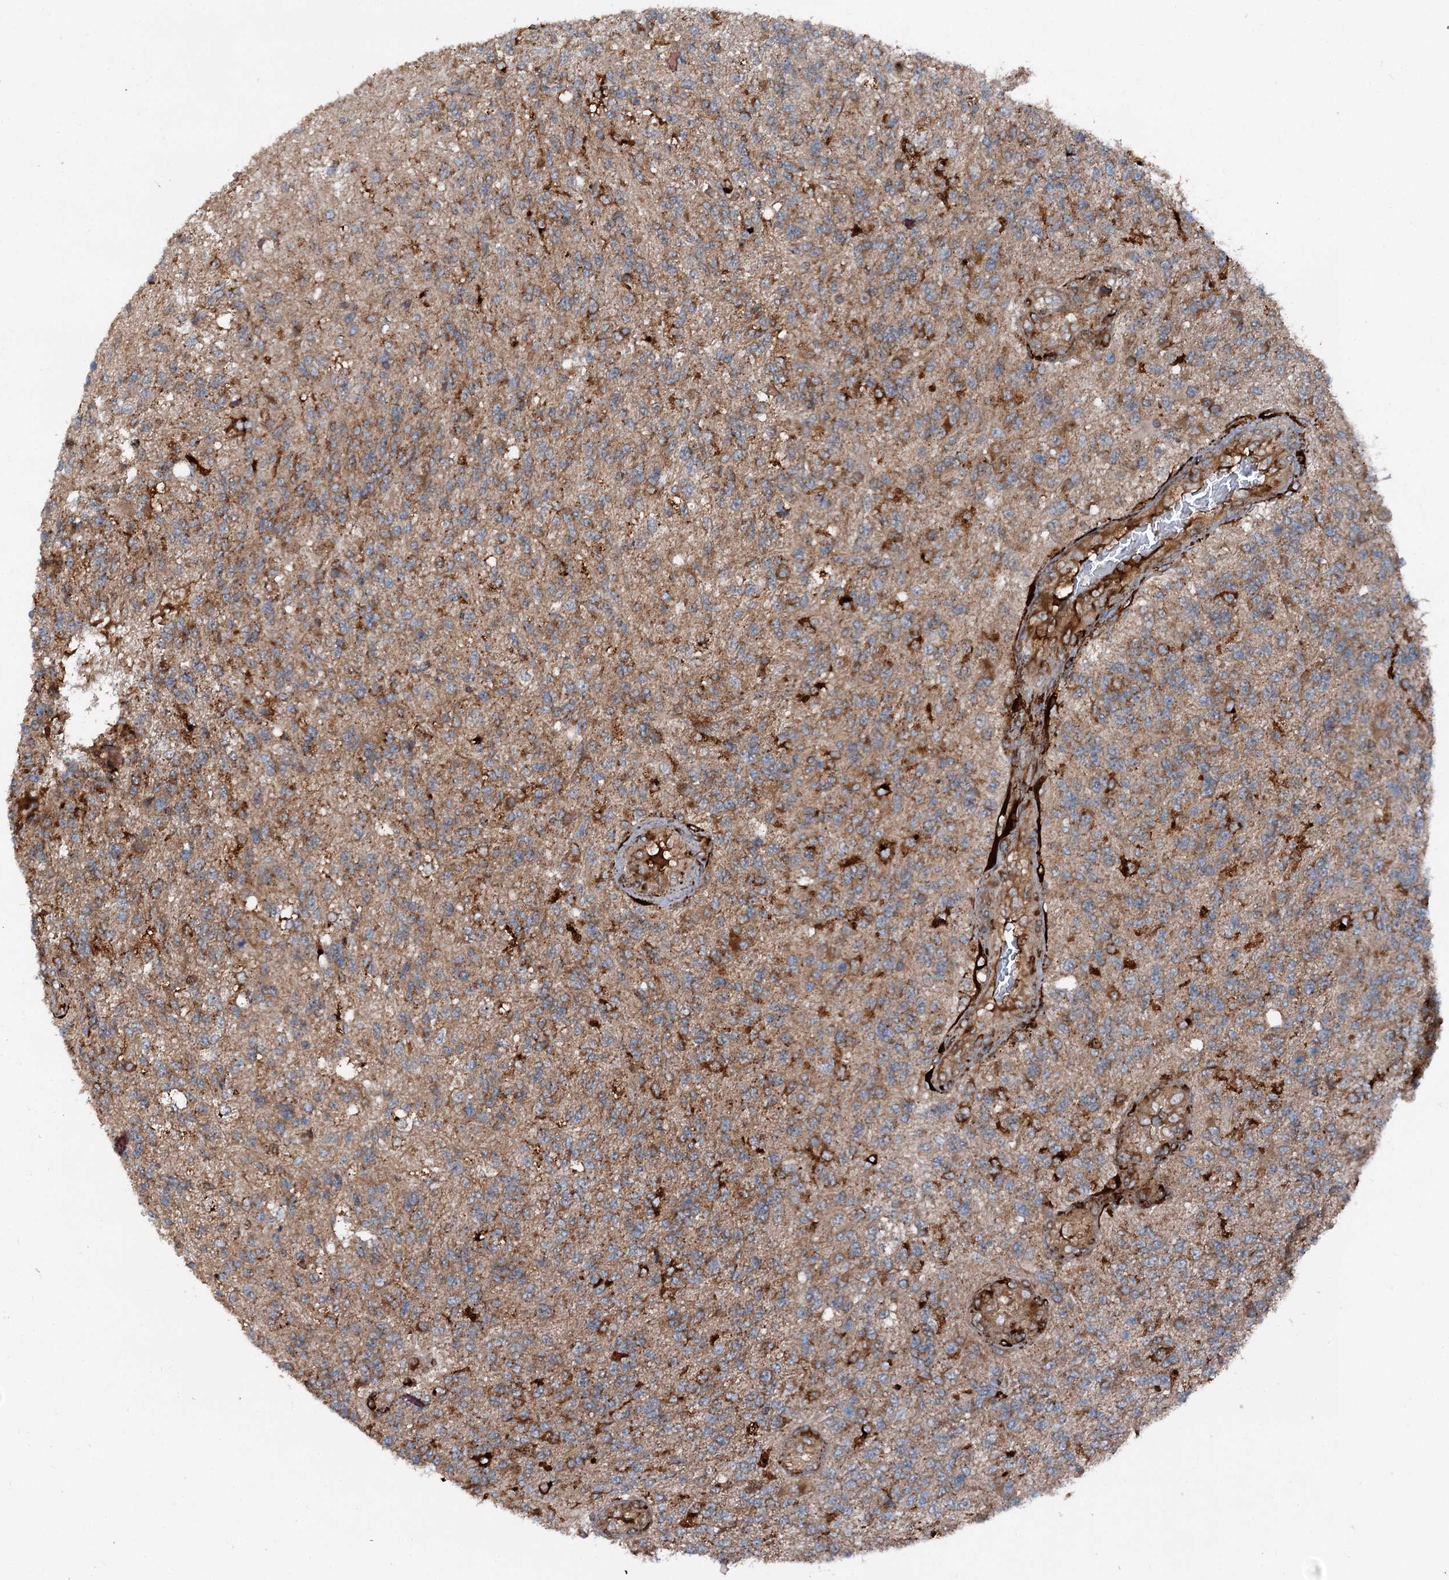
{"staining": {"intensity": "weak", "quantity": "25%-75%", "location": "cytoplasmic/membranous"}, "tissue": "glioma", "cell_type": "Tumor cells", "image_type": "cancer", "snomed": [{"axis": "morphology", "description": "Glioma, malignant, High grade"}, {"axis": "topography", "description": "Brain"}], "caption": "Glioma tissue shows weak cytoplasmic/membranous expression in approximately 25%-75% of tumor cells, visualized by immunohistochemistry.", "gene": "DDIAS", "patient": {"sex": "male", "age": 56}}